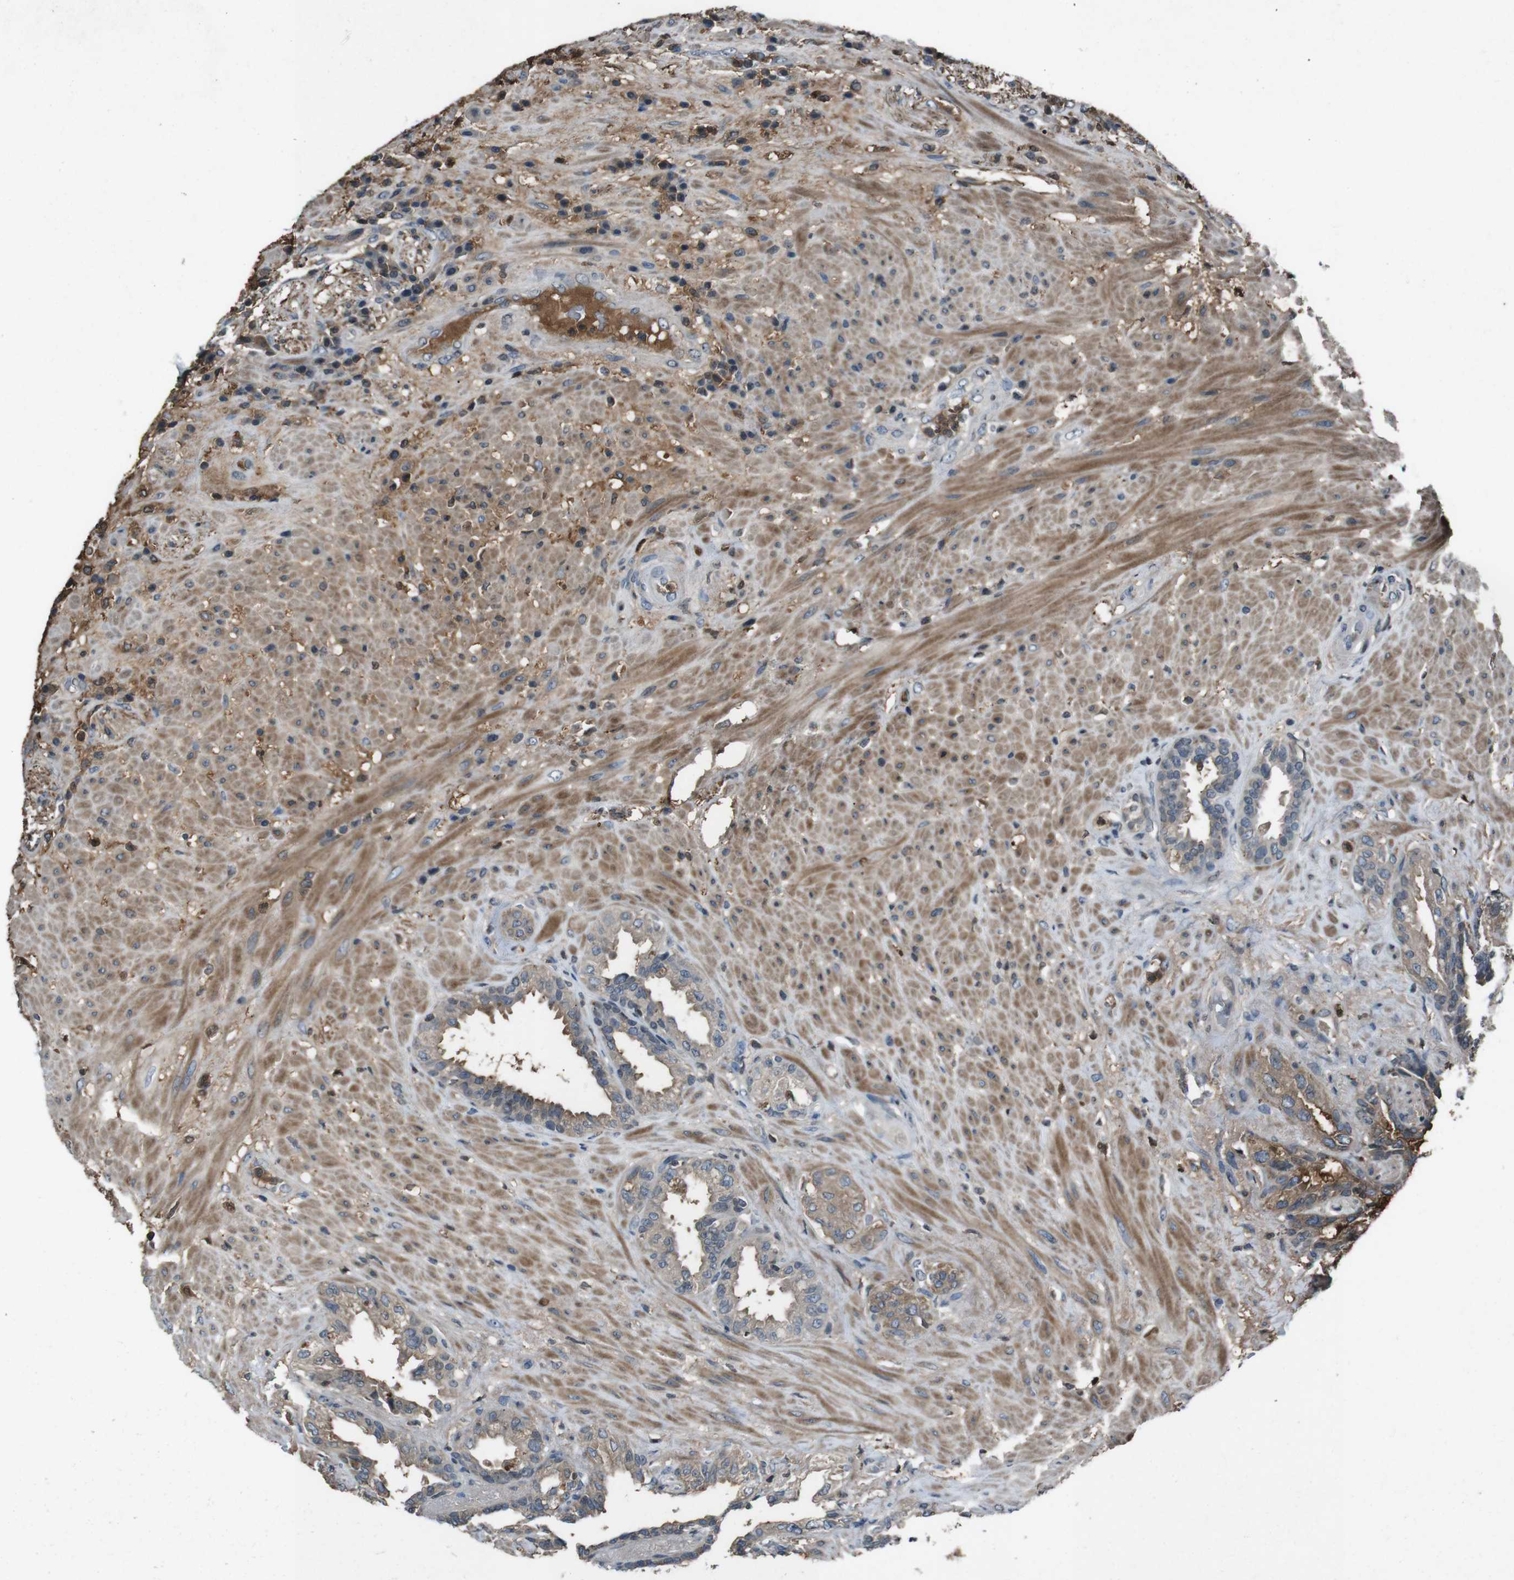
{"staining": {"intensity": "weak", "quantity": "<25%", "location": "cytoplasmic/membranous"}, "tissue": "seminal vesicle", "cell_type": "Glandular cells", "image_type": "normal", "snomed": [{"axis": "morphology", "description": "Normal tissue, NOS"}, {"axis": "topography", "description": "Seminal veicle"}], "caption": "The micrograph shows no staining of glandular cells in normal seminal vesicle. (DAB immunohistochemistry (IHC), high magnification).", "gene": "UGT1A6", "patient": {"sex": "male", "age": 61}}